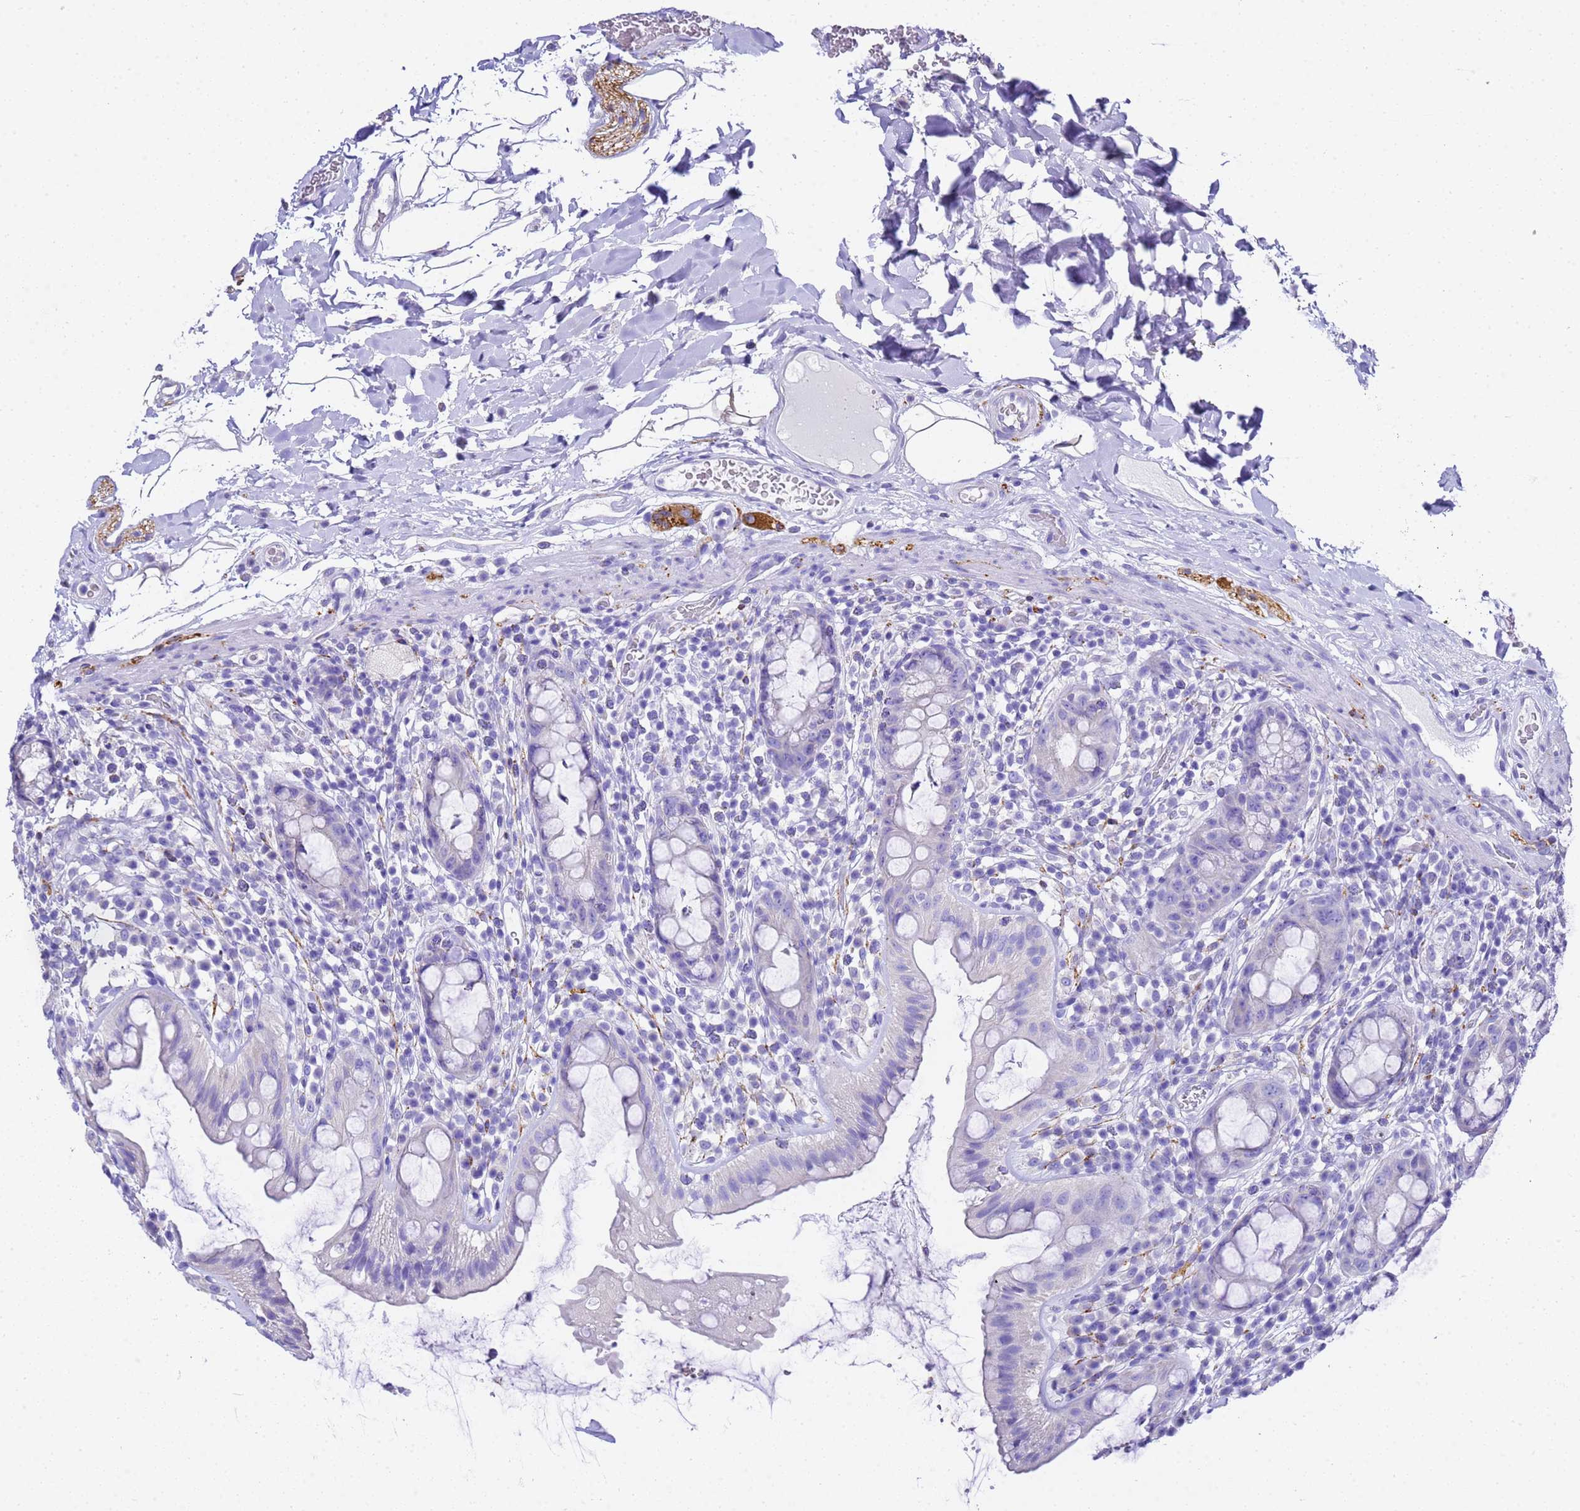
{"staining": {"intensity": "negative", "quantity": "none", "location": "none"}, "tissue": "rectum", "cell_type": "Glandular cells", "image_type": "normal", "snomed": [{"axis": "morphology", "description": "Normal tissue, NOS"}, {"axis": "topography", "description": "Rectum"}], "caption": "Histopathology image shows no protein staining in glandular cells of benign rectum.", "gene": "FAM72A", "patient": {"sex": "female", "age": 57}}